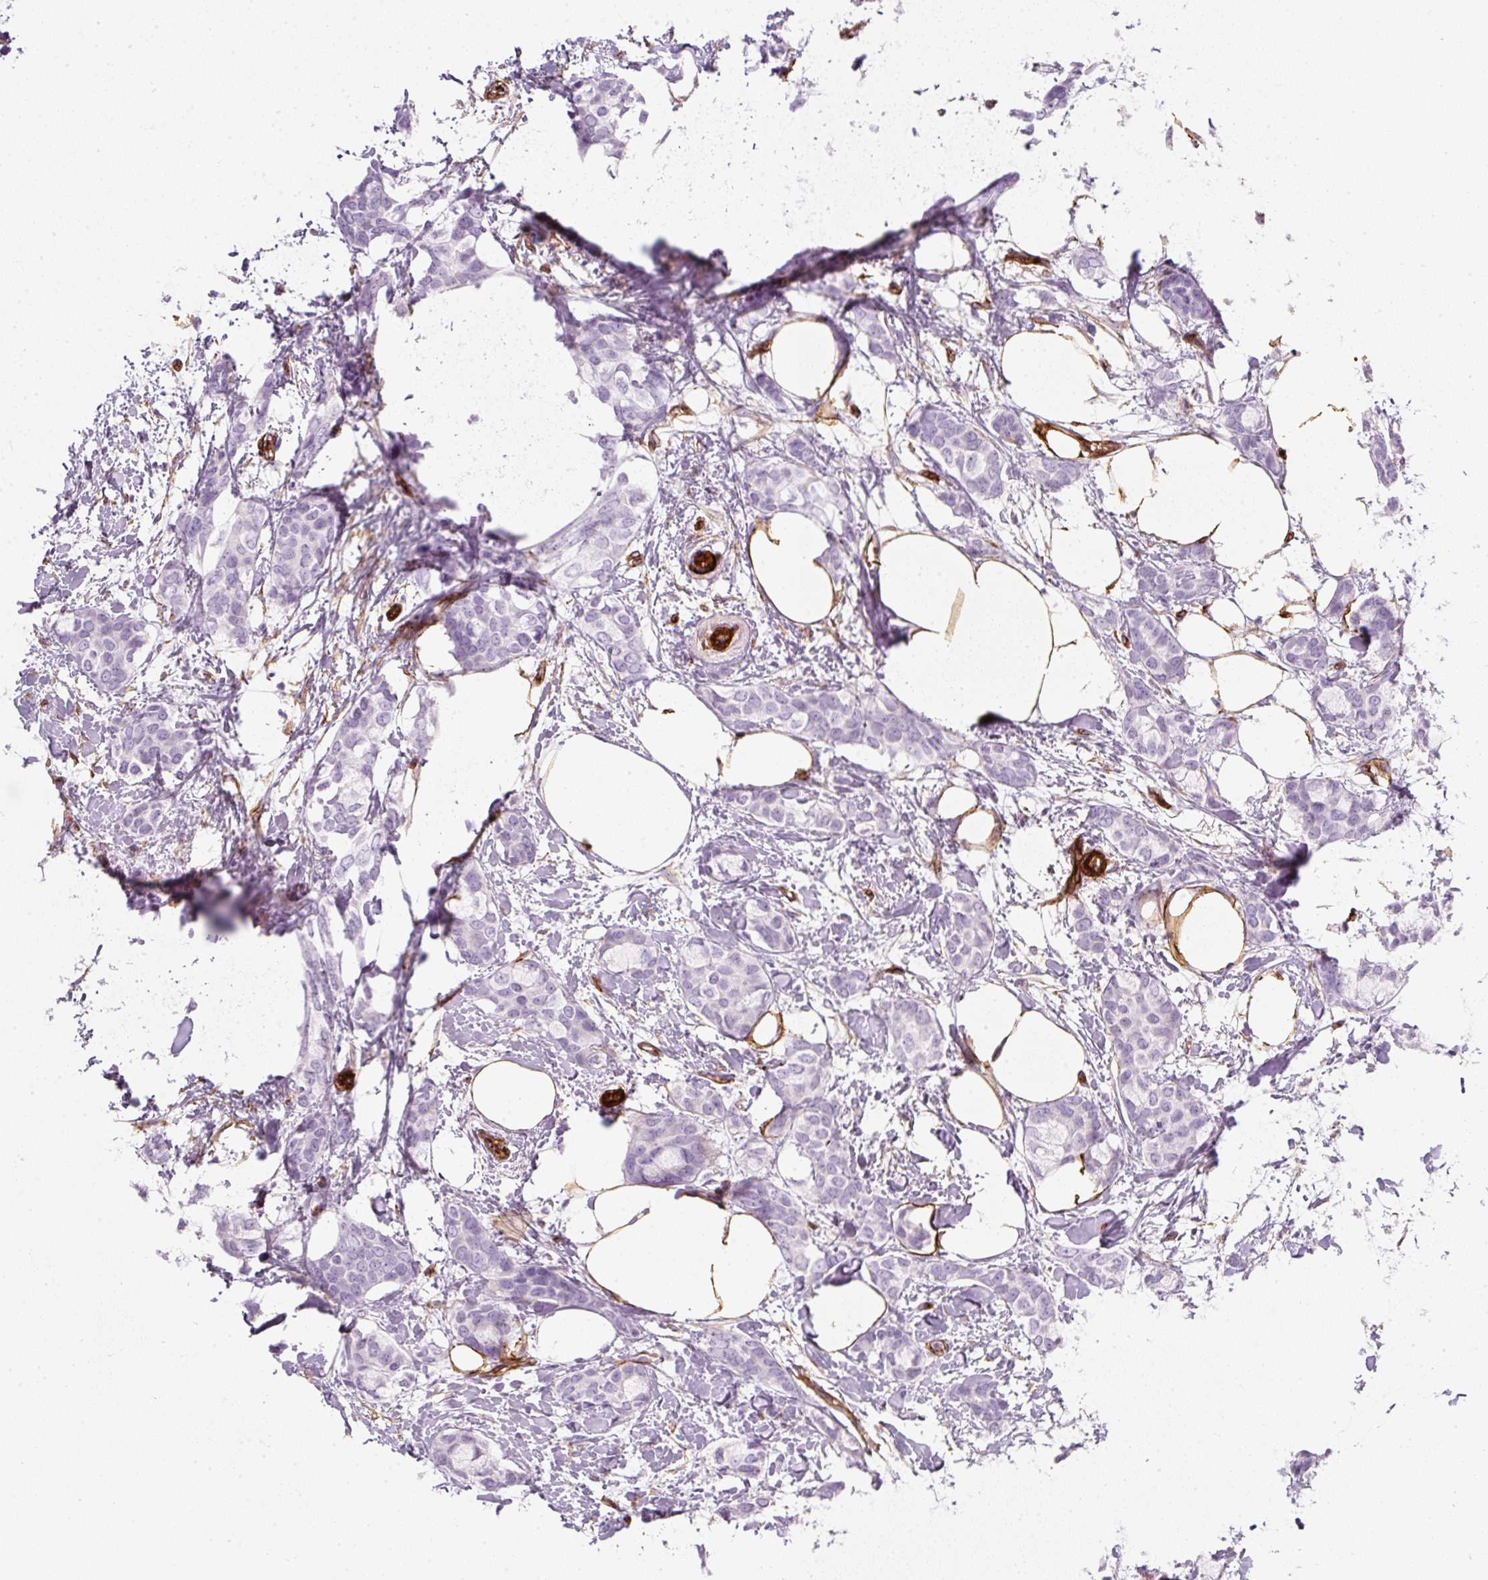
{"staining": {"intensity": "negative", "quantity": "none", "location": "none"}, "tissue": "breast cancer", "cell_type": "Tumor cells", "image_type": "cancer", "snomed": [{"axis": "morphology", "description": "Duct carcinoma"}, {"axis": "topography", "description": "Breast"}], "caption": "DAB (3,3'-diaminobenzidine) immunohistochemical staining of human breast infiltrating ductal carcinoma demonstrates no significant expression in tumor cells.", "gene": "CAVIN3", "patient": {"sex": "female", "age": 73}}